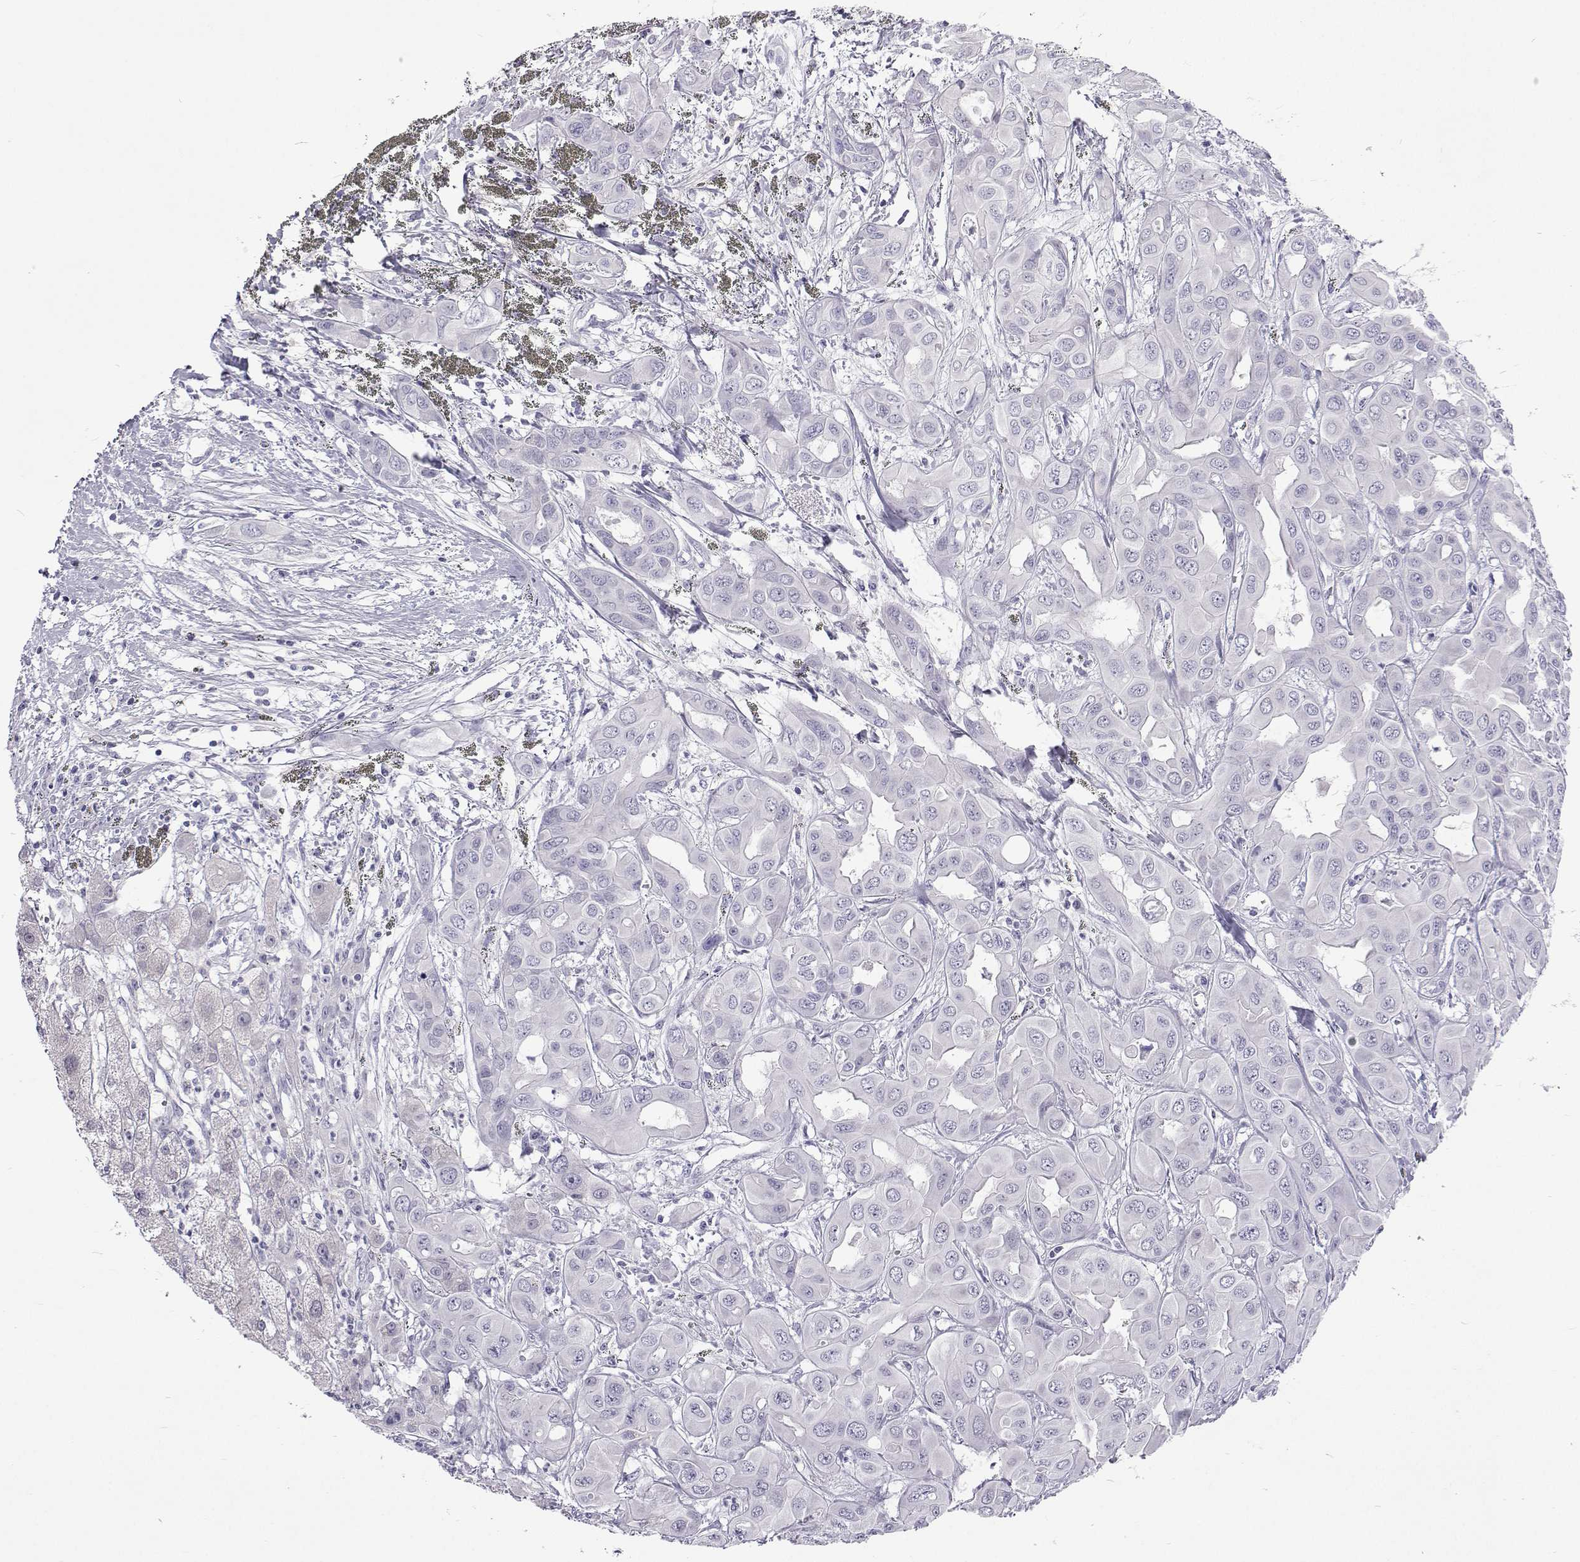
{"staining": {"intensity": "negative", "quantity": "none", "location": "none"}, "tissue": "liver cancer", "cell_type": "Tumor cells", "image_type": "cancer", "snomed": [{"axis": "morphology", "description": "Cholangiocarcinoma"}, {"axis": "topography", "description": "Liver"}], "caption": "Image shows no significant protein staining in tumor cells of liver cancer (cholangiocarcinoma). (Stains: DAB (3,3'-diaminobenzidine) immunohistochemistry with hematoxylin counter stain, Microscopy: brightfield microscopy at high magnification).", "gene": "GALM", "patient": {"sex": "female", "age": 60}}